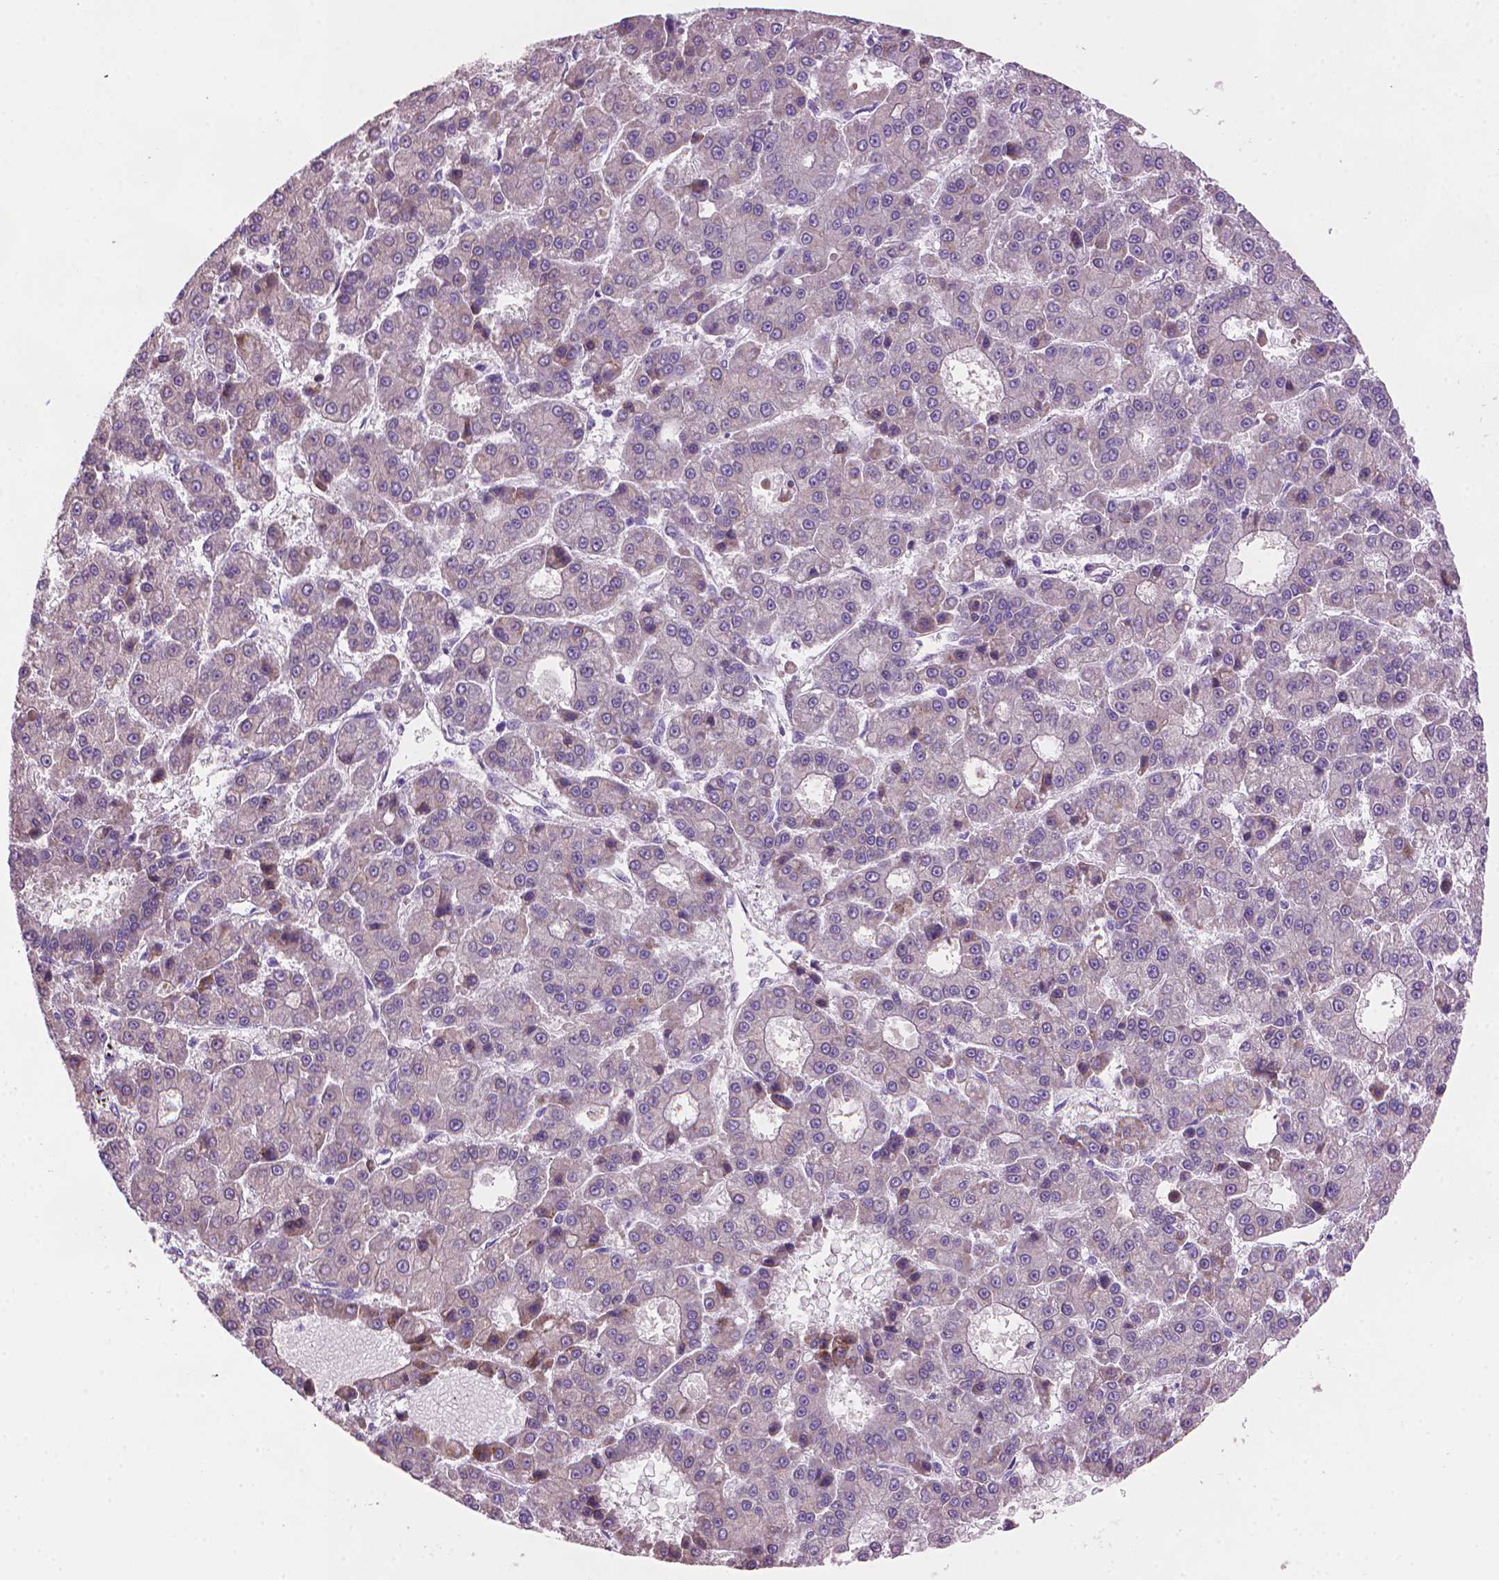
{"staining": {"intensity": "negative", "quantity": "none", "location": "none"}, "tissue": "liver cancer", "cell_type": "Tumor cells", "image_type": "cancer", "snomed": [{"axis": "morphology", "description": "Carcinoma, Hepatocellular, NOS"}, {"axis": "topography", "description": "Liver"}], "caption": "An IHC micrograph of liver cancer is shown. There is no staining in tumor cells of liver cancer.", "gene": "AMMECR1", "patient": {"sex": "male", "age": 70}}